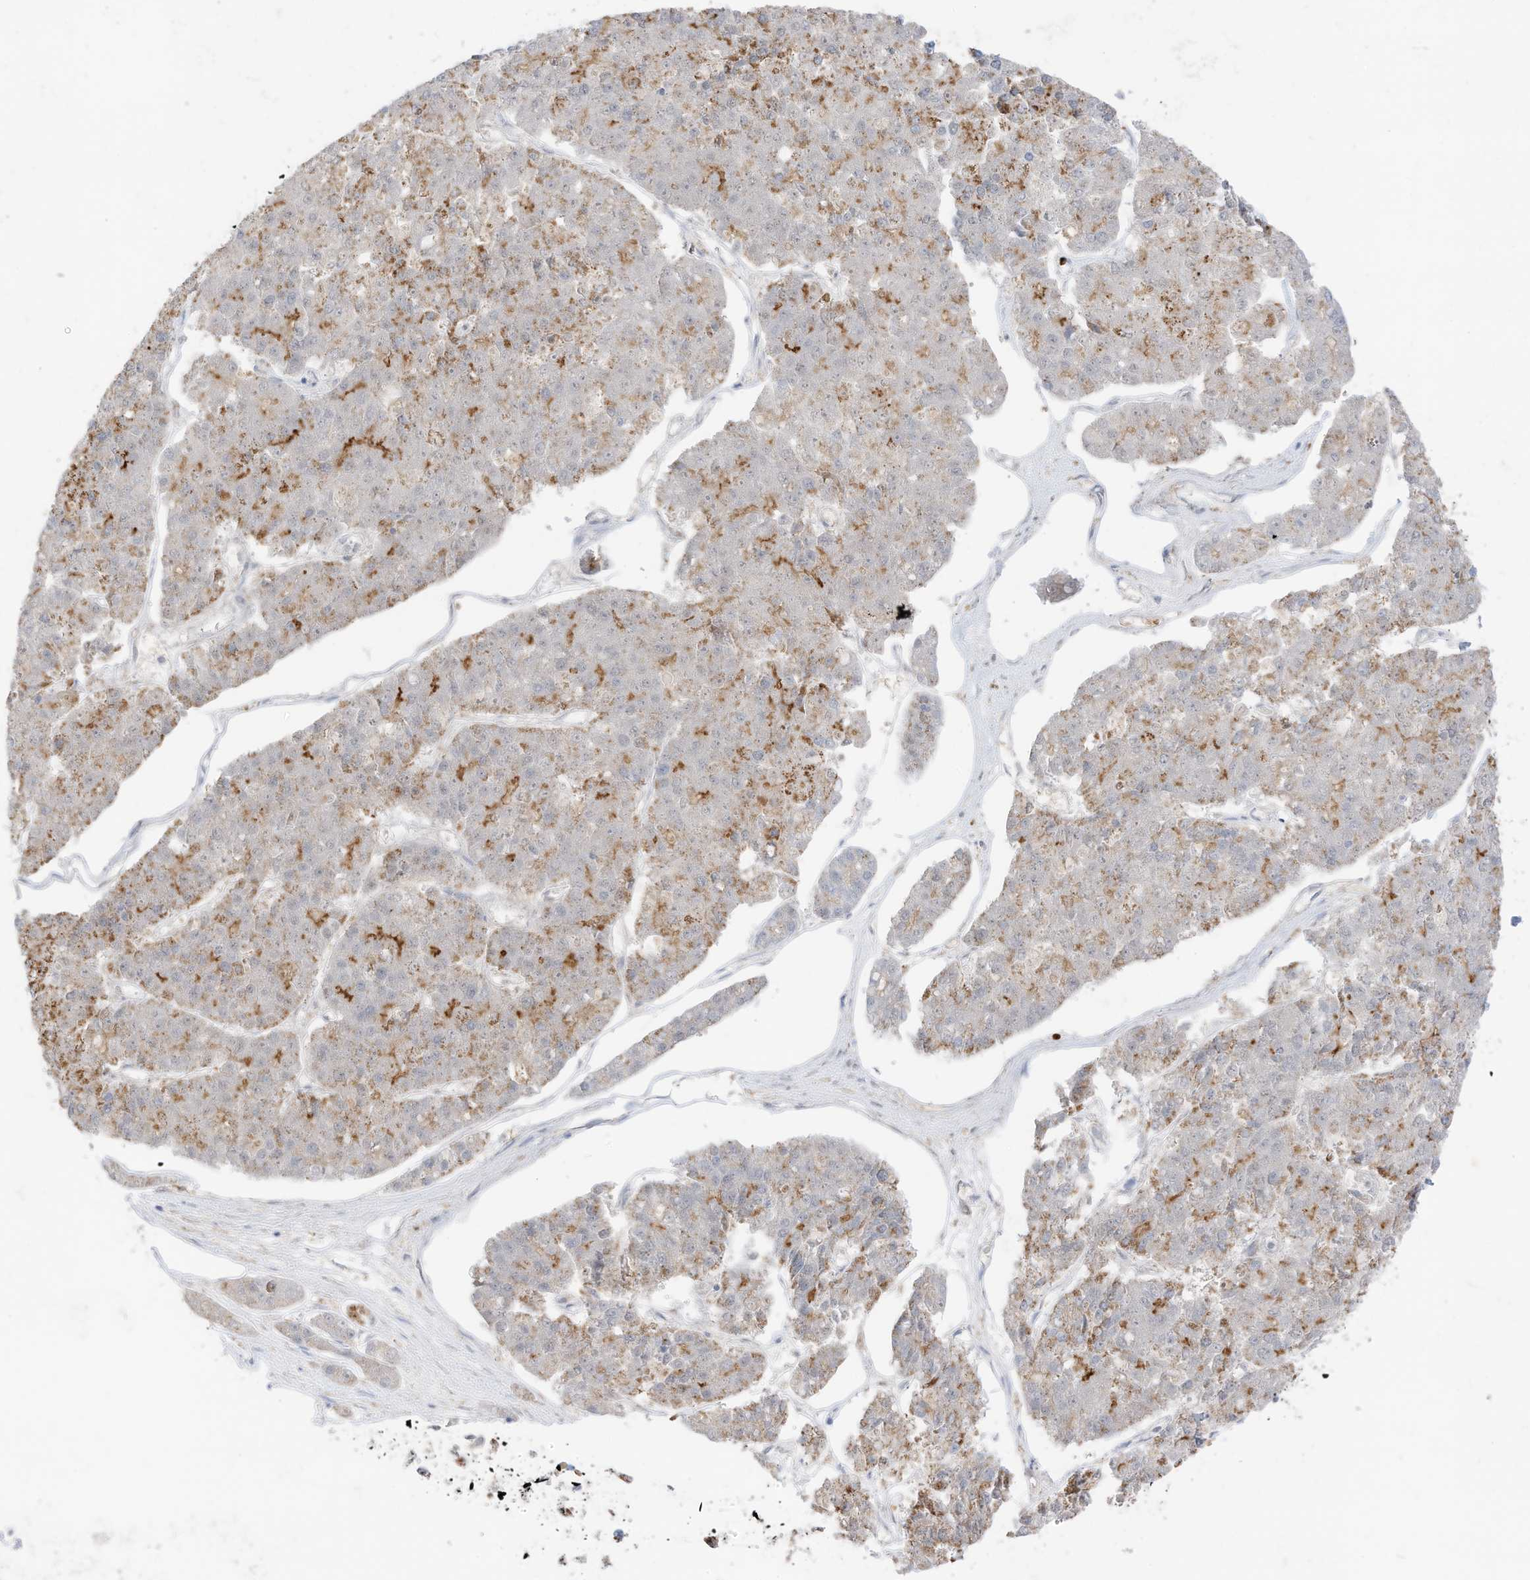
{"staining": {"intensity": "moderate", "quantity": "25%-75%", "location": "cytoplasmic/membranous"}, "tissue": "pancreatic cancer", "cell_type": "Tumor cells", "image_type": "cancer", "snomed": [{"axis": "morphology", "description": "Adenocarcinoma, NOS"}, {"axis": "topography", "description": "Pancreas"}], "caption": "Pancreatic cancer stained with a brown dye demonstrates moderate cytoplasmic/membranous positive staining in approximately 25%-75% of tumor cells.", "gene": "MTUS2", "patient": {"sex": "male", "age": 50}}